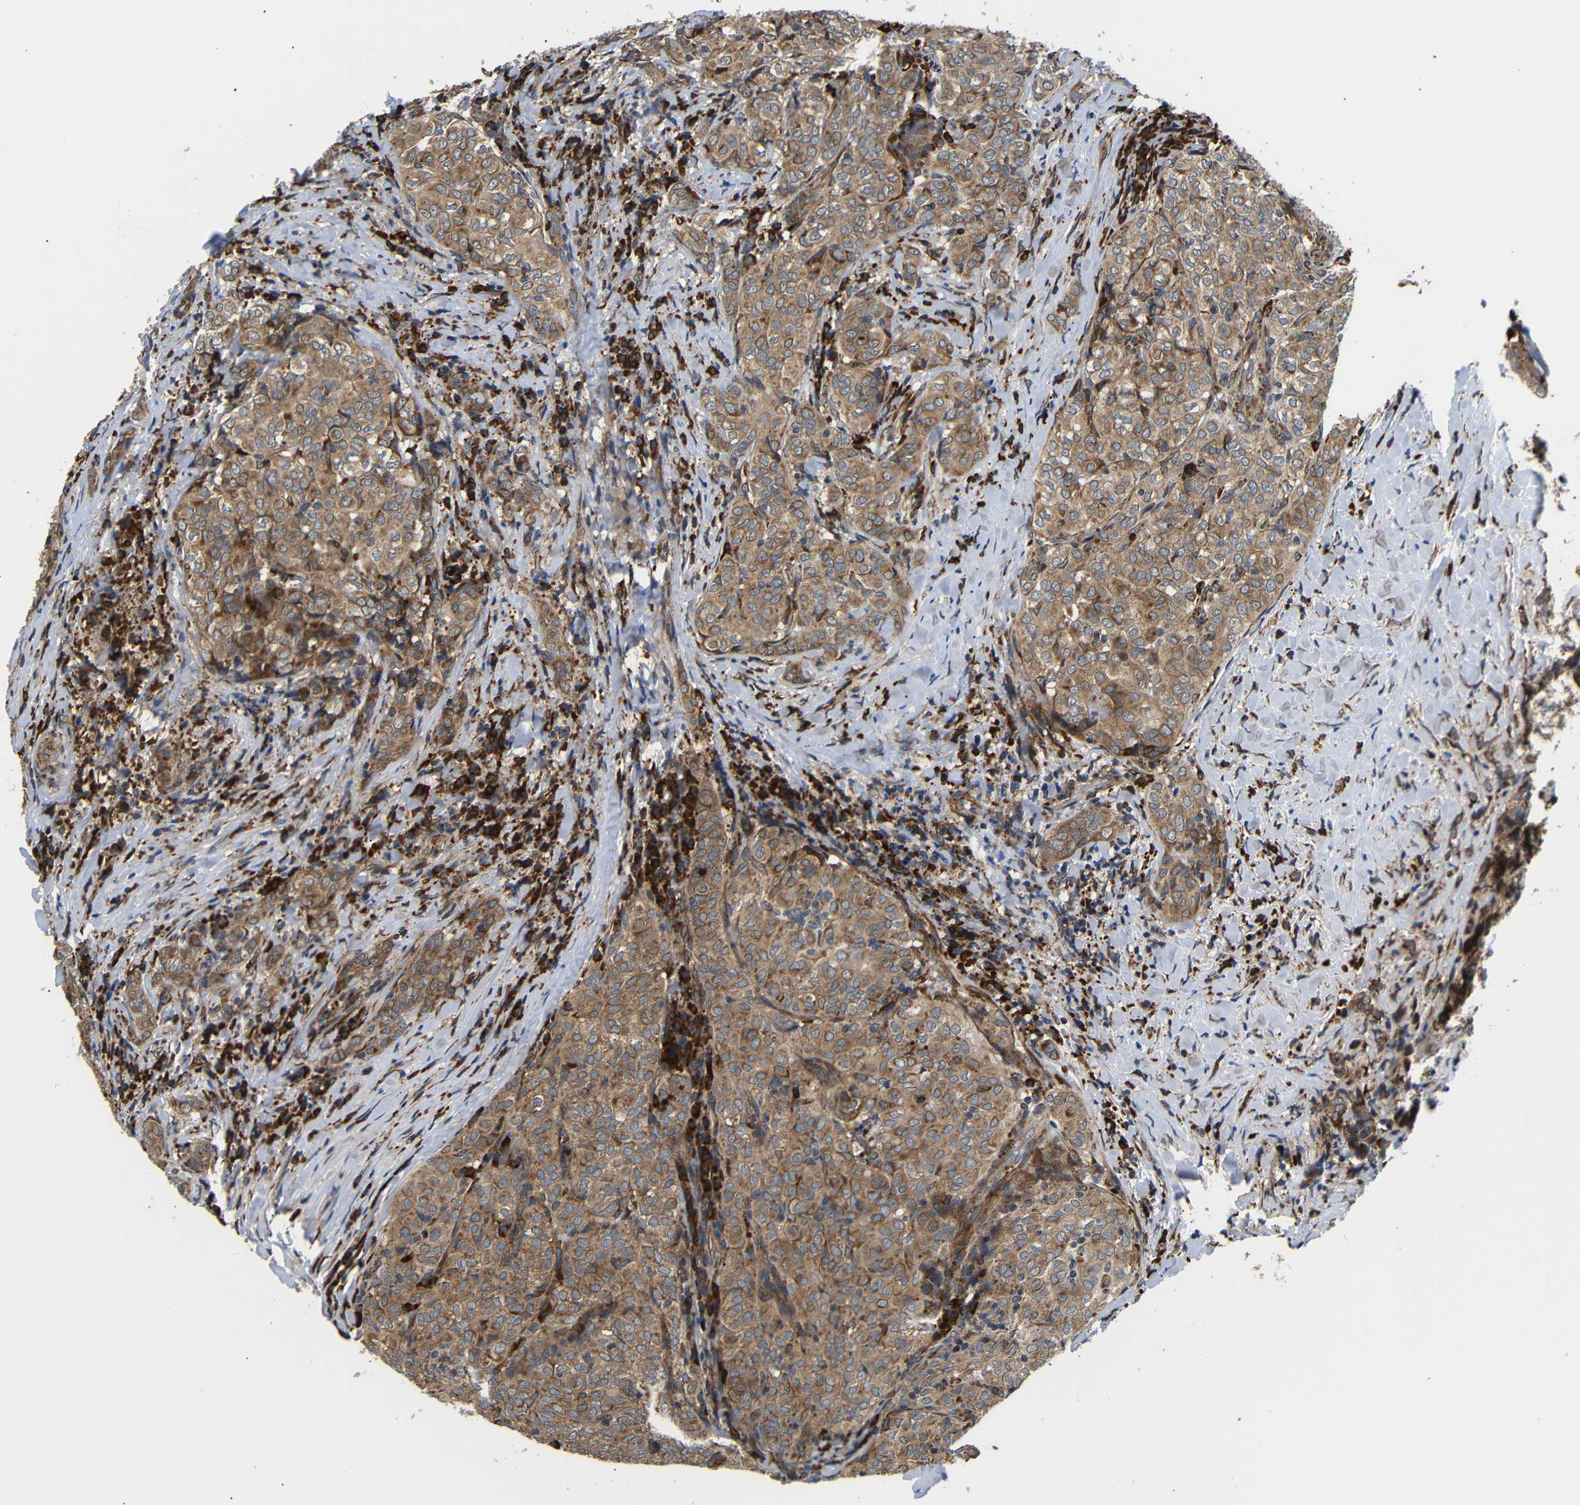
{"staining": {"intensity": "moderate", "quantity": ">75%", "location": "cytoplasmic/membranous"}, "tissue": "thyroid cancer", "cell_type": "Tumor cells", "image_type": "cancer", "snomed": [{"axis": "morphology", "description": "Normal tissue, NOS"}, {"axis": "morphology", "description": "Papillary adenocarcinoma, NOS"}, {"axis": "topography", "description": "Thyroid gland"}], "caption": "Moderate cytoplasmic/membranous protein positivity is appreciated in approximately >75% of tumor cells in thyroid papillary adenocarcinoma. Using DAB (brown) and hematoxylin (blue) stains, captured at high magnification using brightfield microscopy.", "gene": "KANK4", "patient": {"sex": "female", "age": 30}}